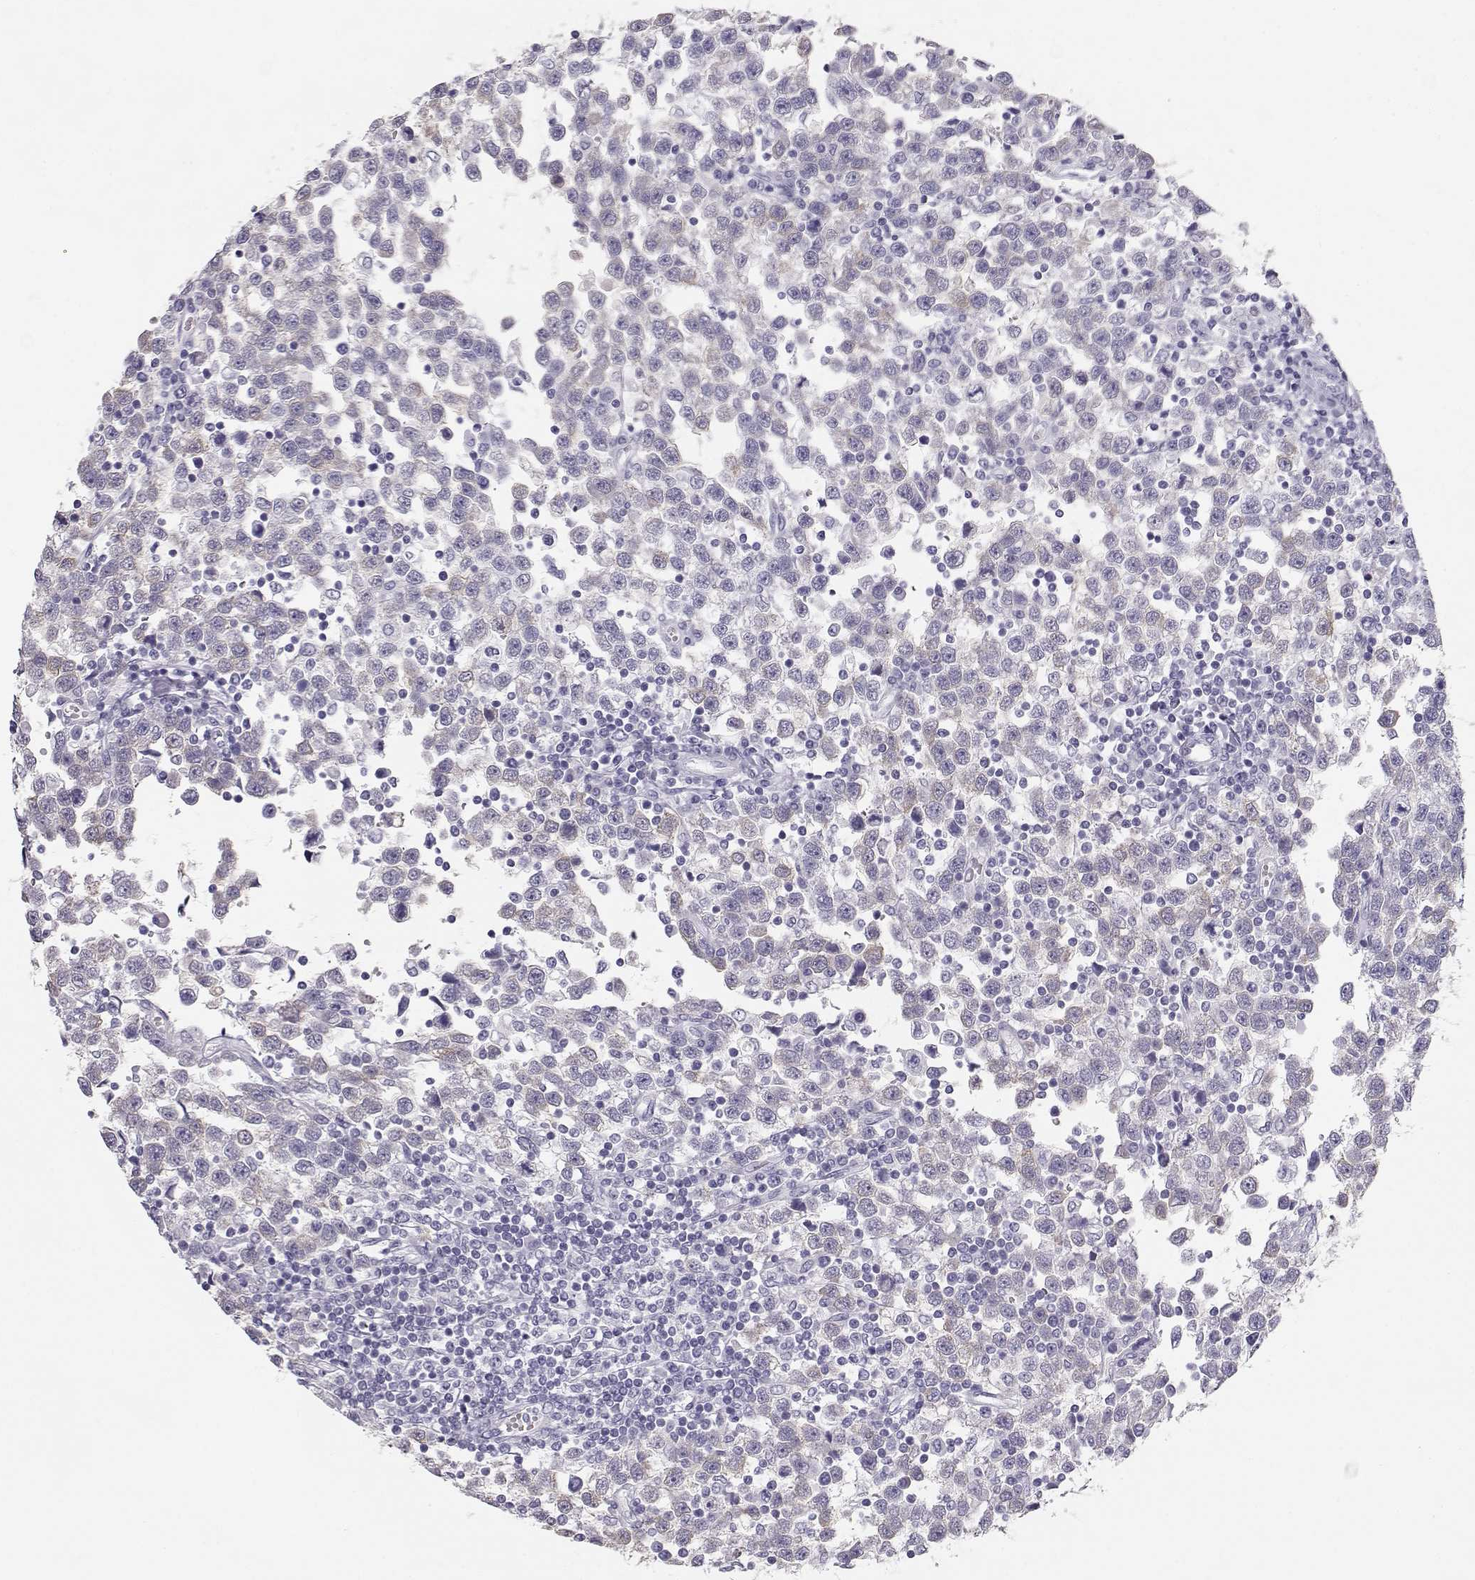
{"staining": {"intensity": "negative", "quantity": "none", "location": "none"}, "tissue": "testis cancer", "cell_type": "Tumor cells", "image_type": "cancer", "snomed": [{"axis": "morphology", "description": "Seminoma, NOS"}, {"axis": "topography", "description": "Testis"}], "caption": "Image shows no protein staining in tumor cells of testis cancer (seminoma) tissue.", "gene": "MAGEC1", "patient": {"sex": "male", "age": 34}}